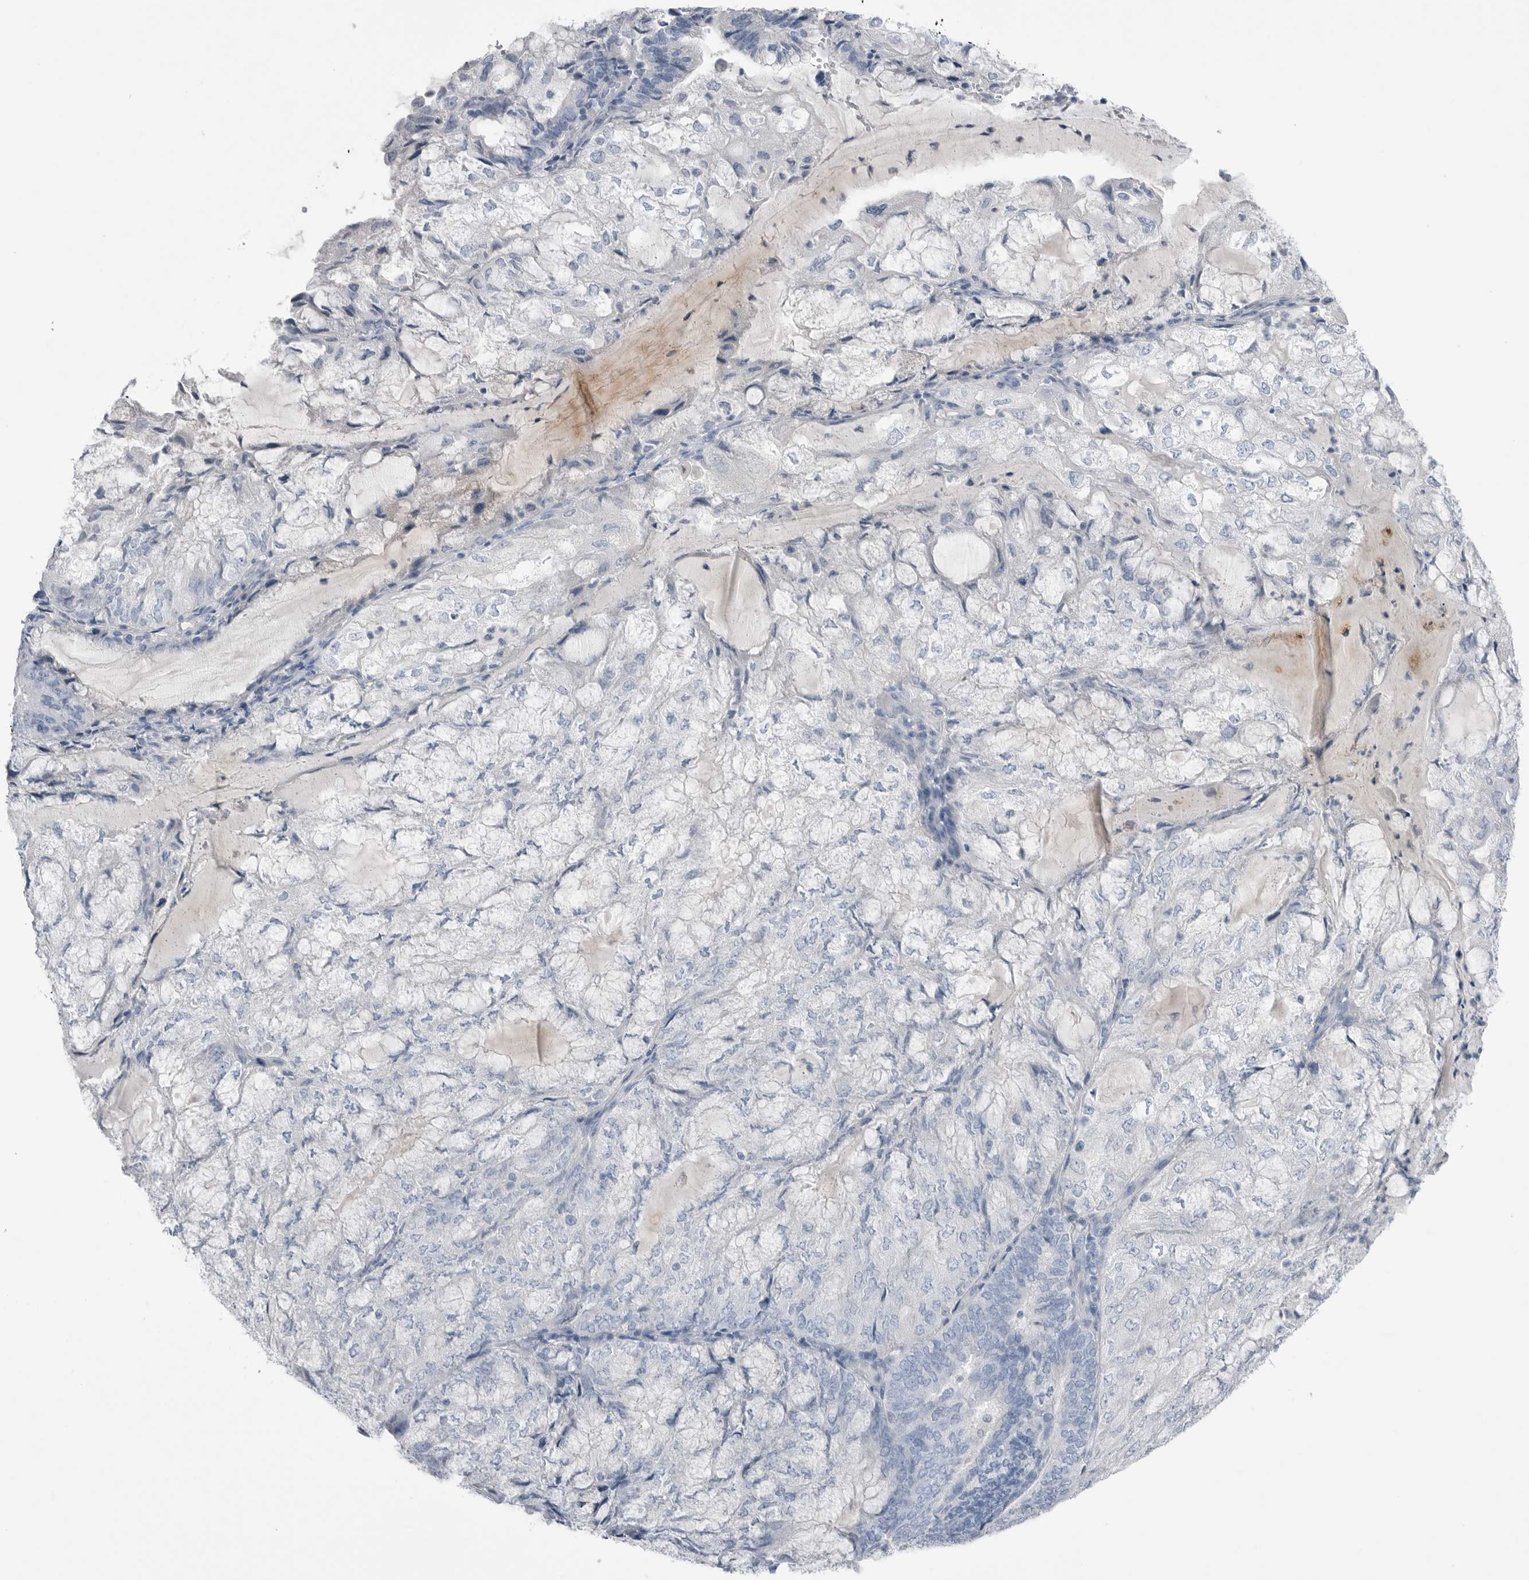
{"staining": {"intensity": "negative", "quantity": "none", "location": "none"}, "tissue": "endometrial cancer", "cell_type": "Tumor cells", "image_type": "cancer", "snomed": [{"axis": "morphology", "description": "Adenocarcinoma, NOS"}, {"axis": "topography", "description": "Endometrium"}], "caption": "High magnification brightfield microscopy of endometrial adenocarcinoma stained with DAB (brown) and counterstained with hematoxylin (blue): tumor cells show no significant positivity.", "gene": "ABHD12", "patient": {"sex": "female", "age": 81}}